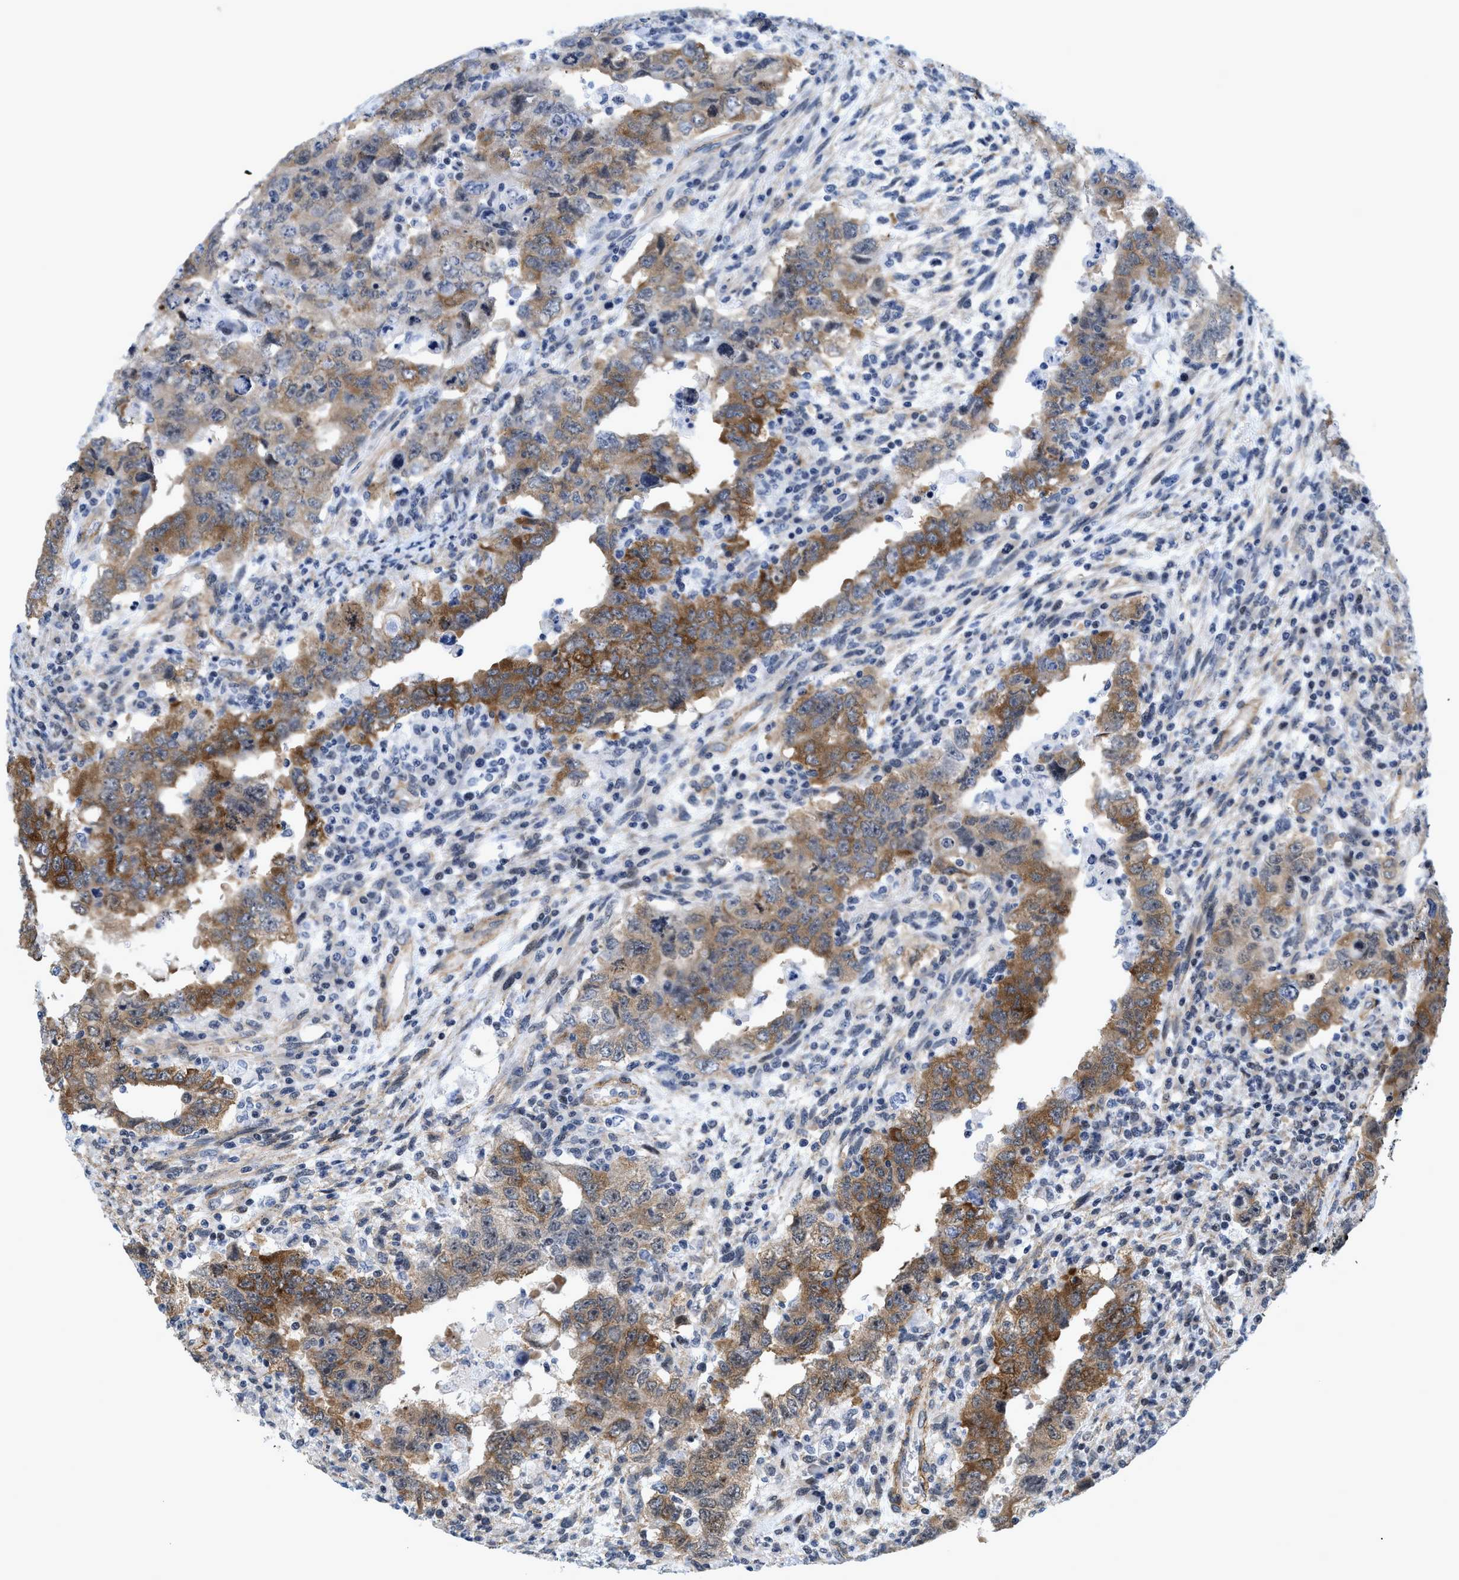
{"staining": {"intensity": "strong", "quantity": "25%-75%", "location": "cytoplasmic/membranous"}, "tissue": "testis cancer", "cell_type": "Tumor cells", "image_type": "cancer", "snomed": [{"axis": "morphology", "description": "Carcinoma, Embryonal, NOS"}, {"axis": "topography", "description": "Testis"}], "caption": "An image showing strong cytoplasmic/membranous staining in approximately 25%-75% of tumor cells in testis cancer, as visualized by brown immunohistochemical staining.", "gene": "GPRASP2", "patient": {"sex": "male", "age": 26}}